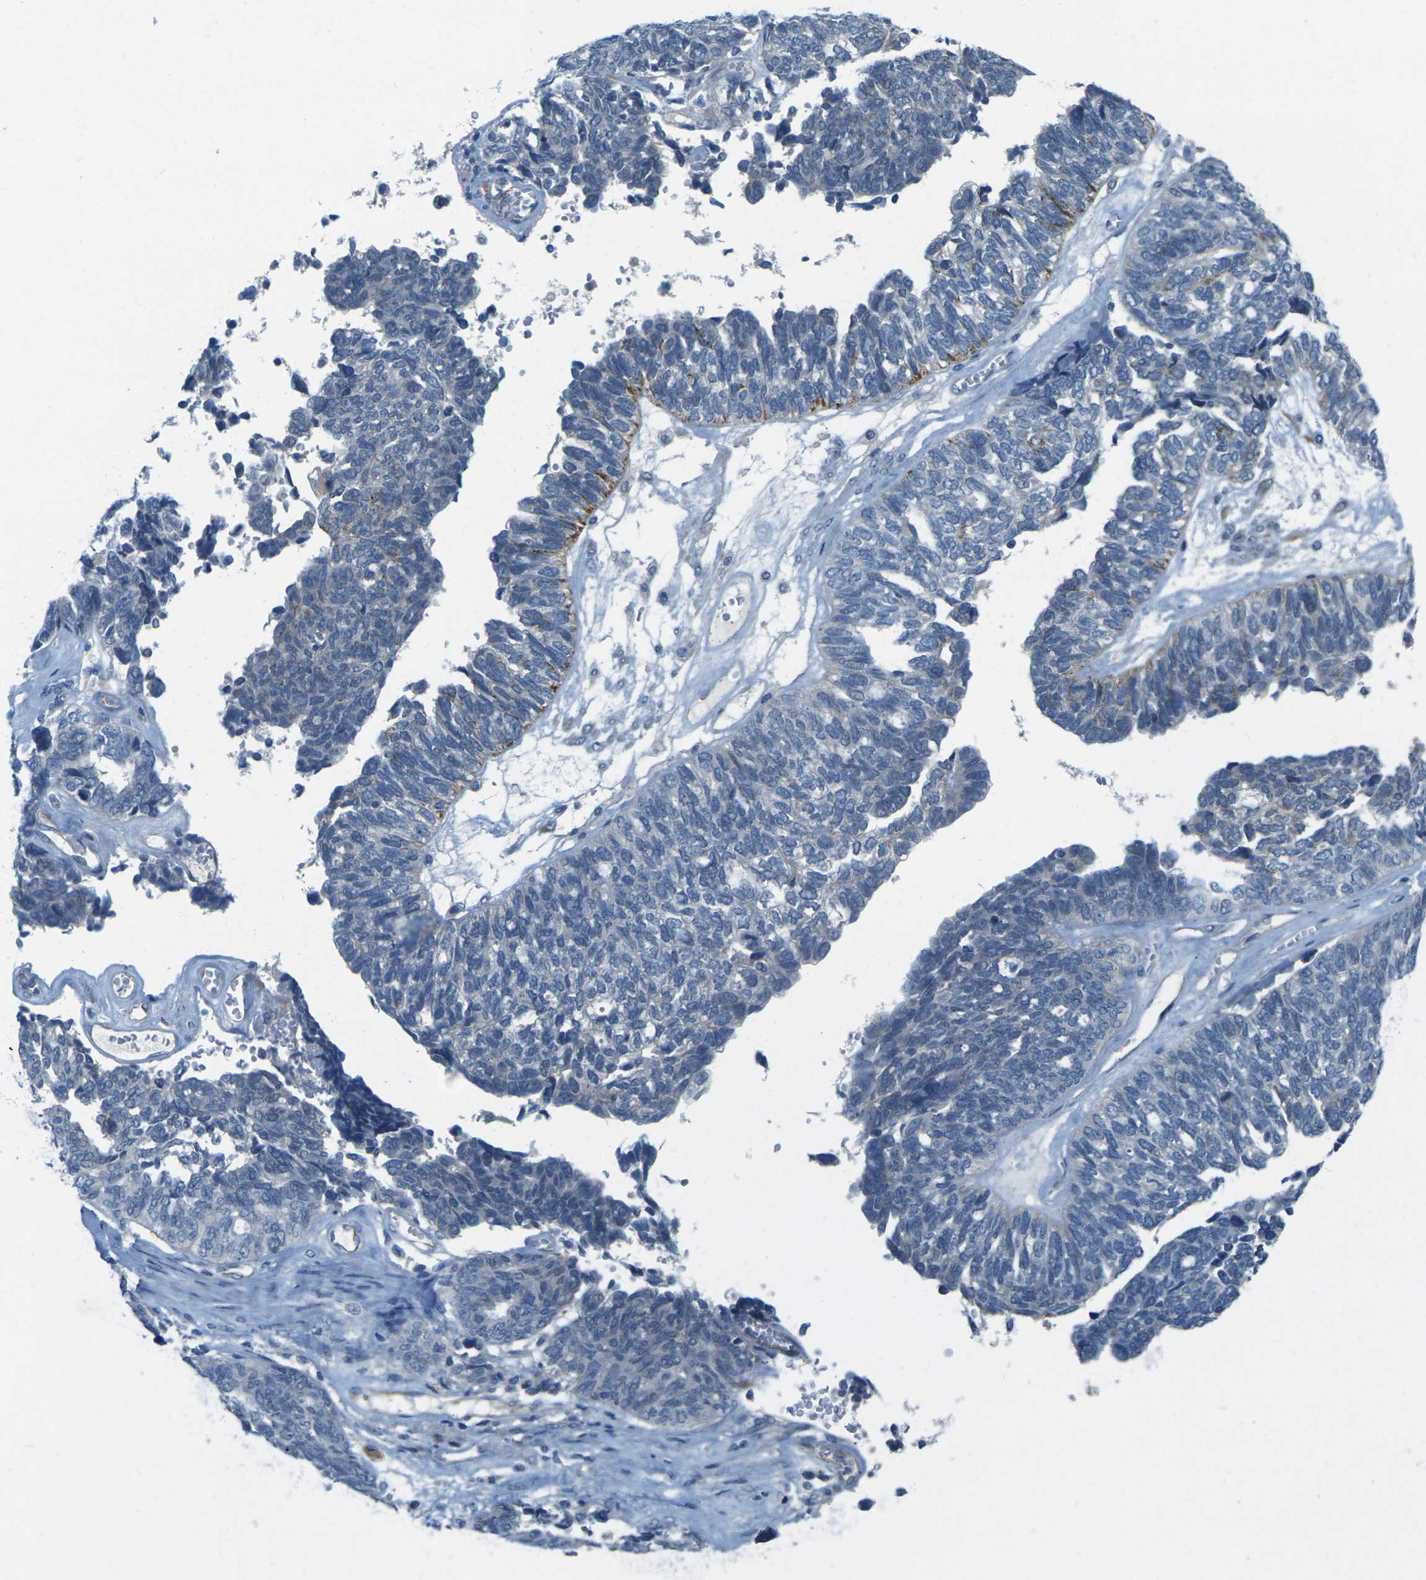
{"staining": {"intensity": "moderate", "quantity": "<25%", "location": "cytoplasmic/membranous"}, "tissue": "ovarian cancer", "cell_type": "Tumor cells", "image_type": "cancer", "snomed": [{"axis": "morphology", "description": "Cystadenocarcinoma, serous, NOS"}, {"axis": "topography", "description": "Ovary"}], "caption": "High-power microscopy captured an immunohistochemistry image of serous cystadenocarcinoma (ovarian), revealing moderate cytoplasmic/membranous positivity in approximately <25% of tumor cells.", "gene": "CYP2C8", "patient": {"sex": "female", "age": 79}}